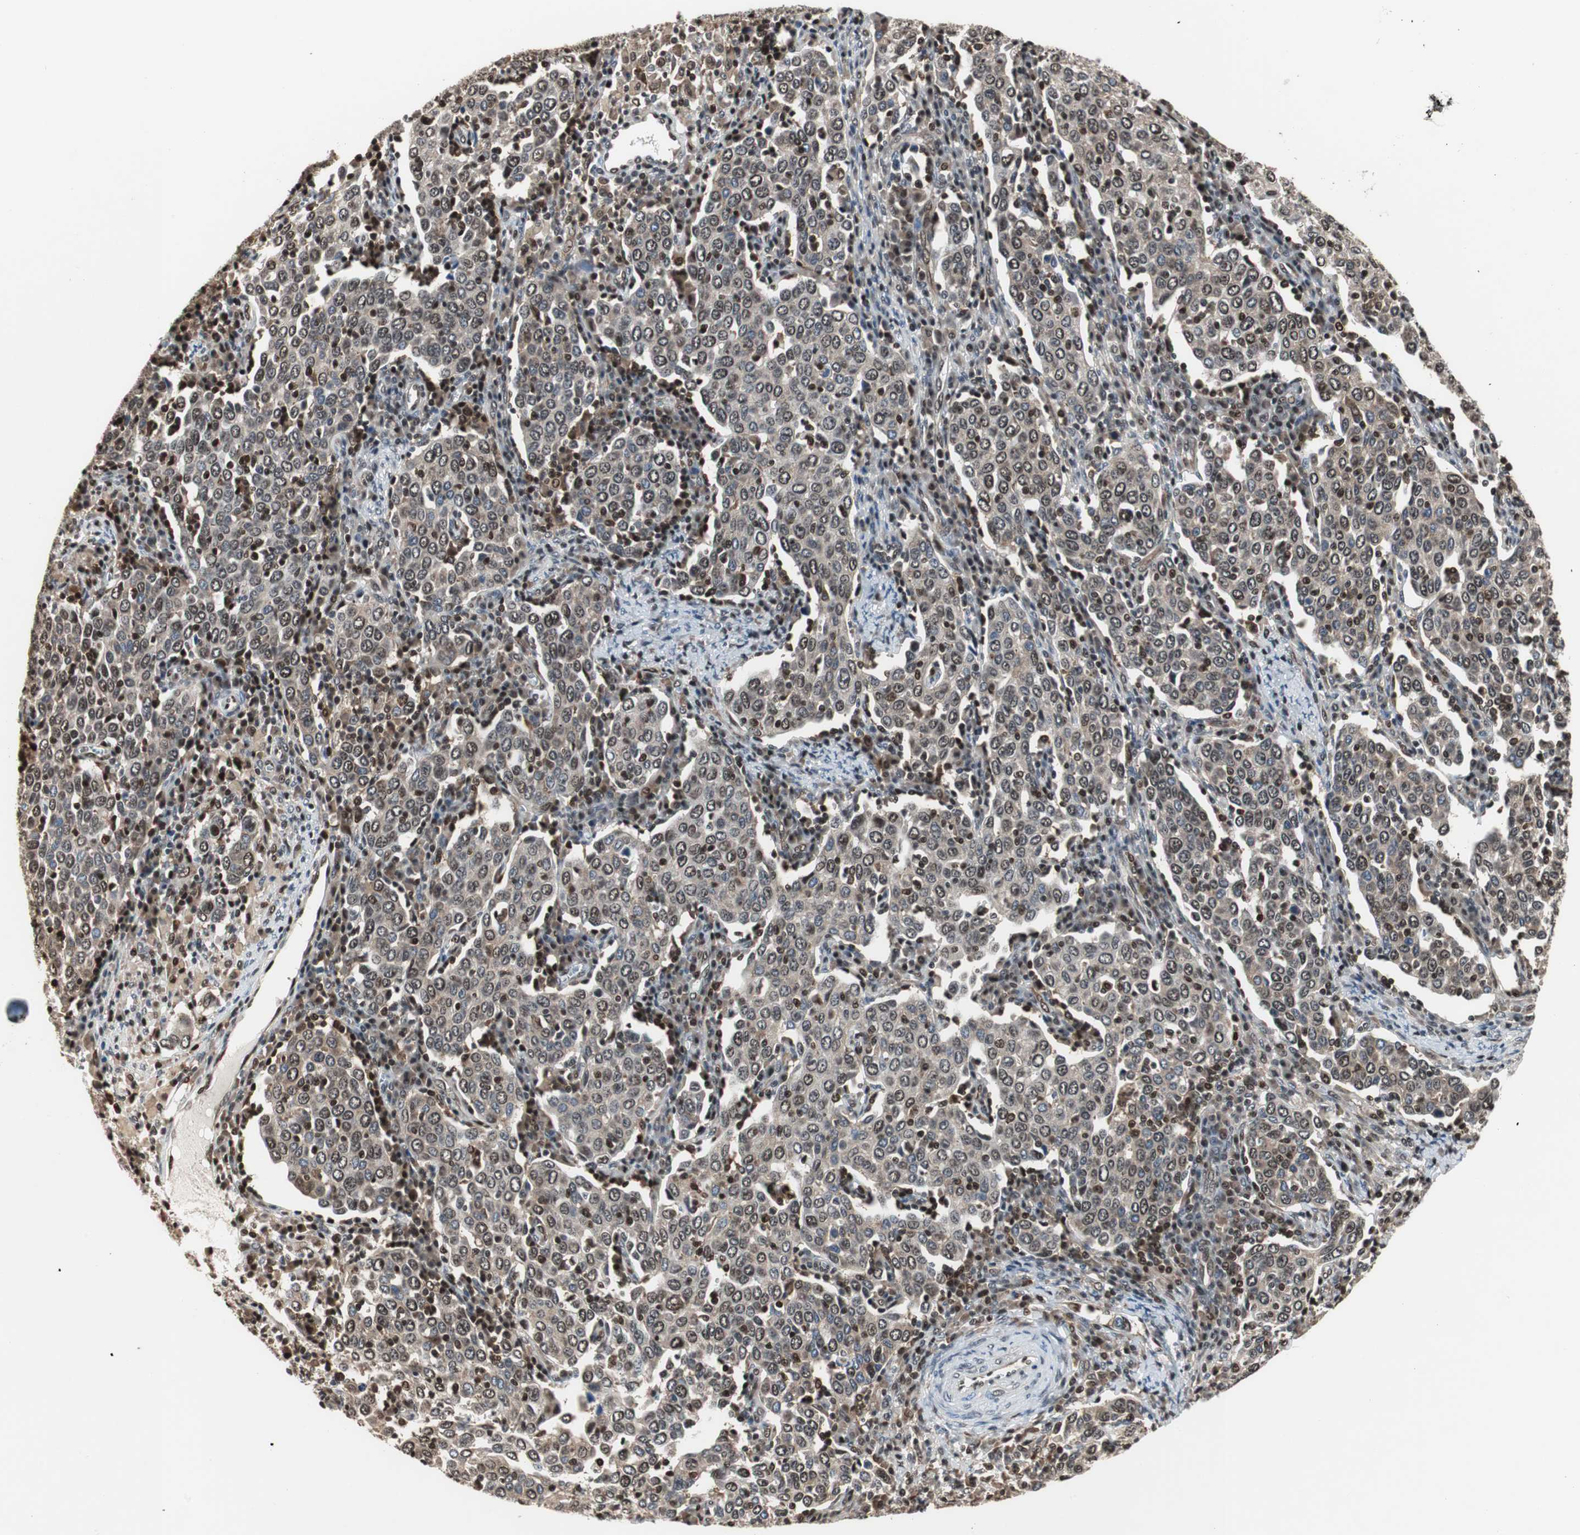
{"staining": {"intensity": "moderate", "quantity": ">75%", "location": "cytoplasmic/membranous,nuclear"}, "tissue": "cervical cancer", "cell_type": "Tumor cells", "image_type": "cancer", "snomed": [{"axis": "morphology", "description": "Squamous cell carcinoma, NOS"}, {"axis": "topography", "description": "Cervix"}], "caption": "A high-resolution photomicrograph shows immunohistochemistry staining of cervical cancer, which demonstrates moderate cytoplasmic/membranous and nuclear expression in about >75% of tumor cells. (Stains: DAB in brown, nuclei in blue, Microscopy: brightfield microscopy at high magnification).", "gene": "ACLY", "patient": {"sex": "female", "age": 40}}